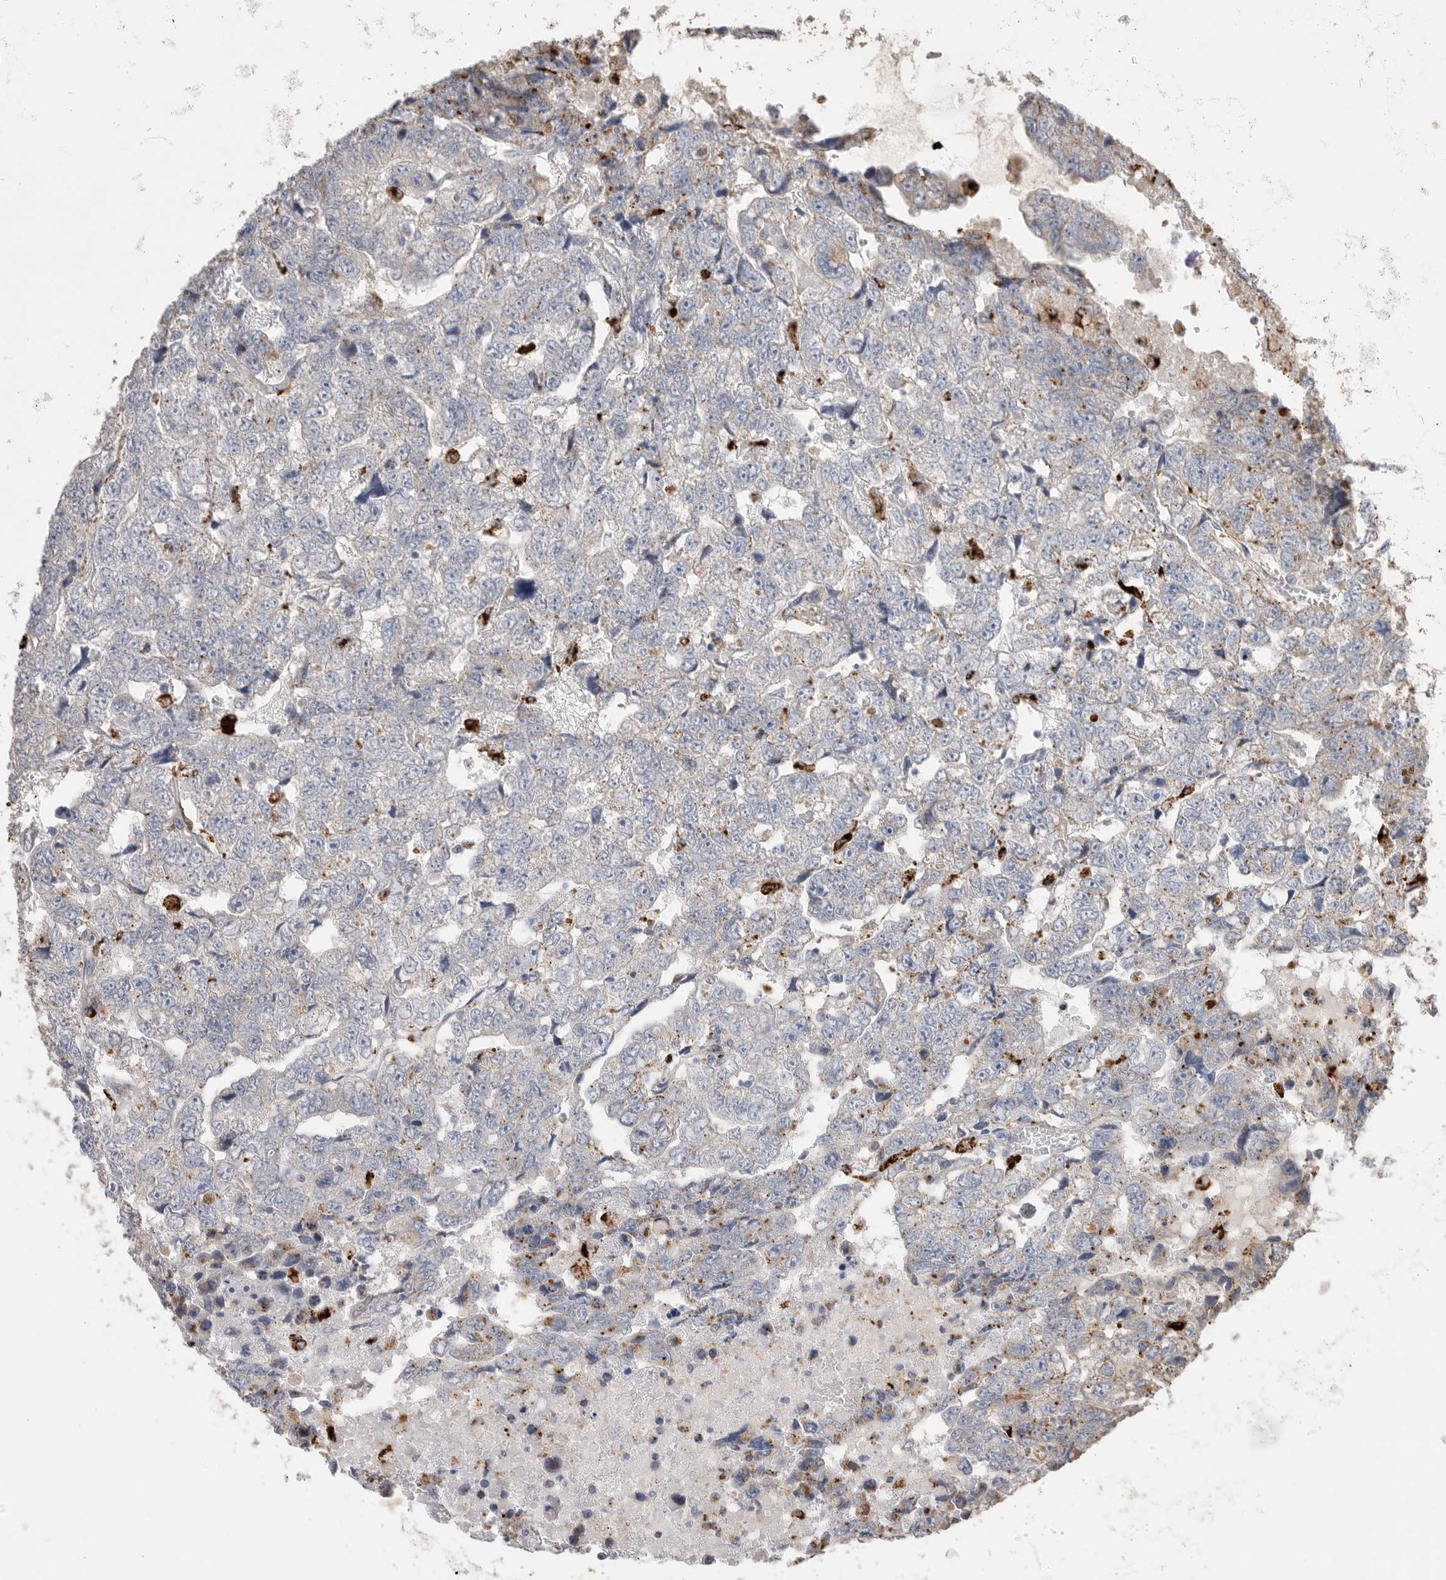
{"staining": {"intensity": "weak", "quantity": "25%-75%", "location": "cytoplasmic/membranous"}, "tissue": "testis cancer", "cell_type": "Tumor cells", "image_type": "cancer", "snomed": [{"axis": "morphology", "description": "Carcinoma, Embryonal, NOS"}, {"axis": "topography", "description": "Testis"}], "caption": "Immunohistochemical staining of human embryonal carcinoma (testis) demonstrates weak cytoplasmic/membranous protein expression in approximately 25%-75% of tumor cells.", "gene": "GGH", "patient": {"sex": "male", "age": 36}}